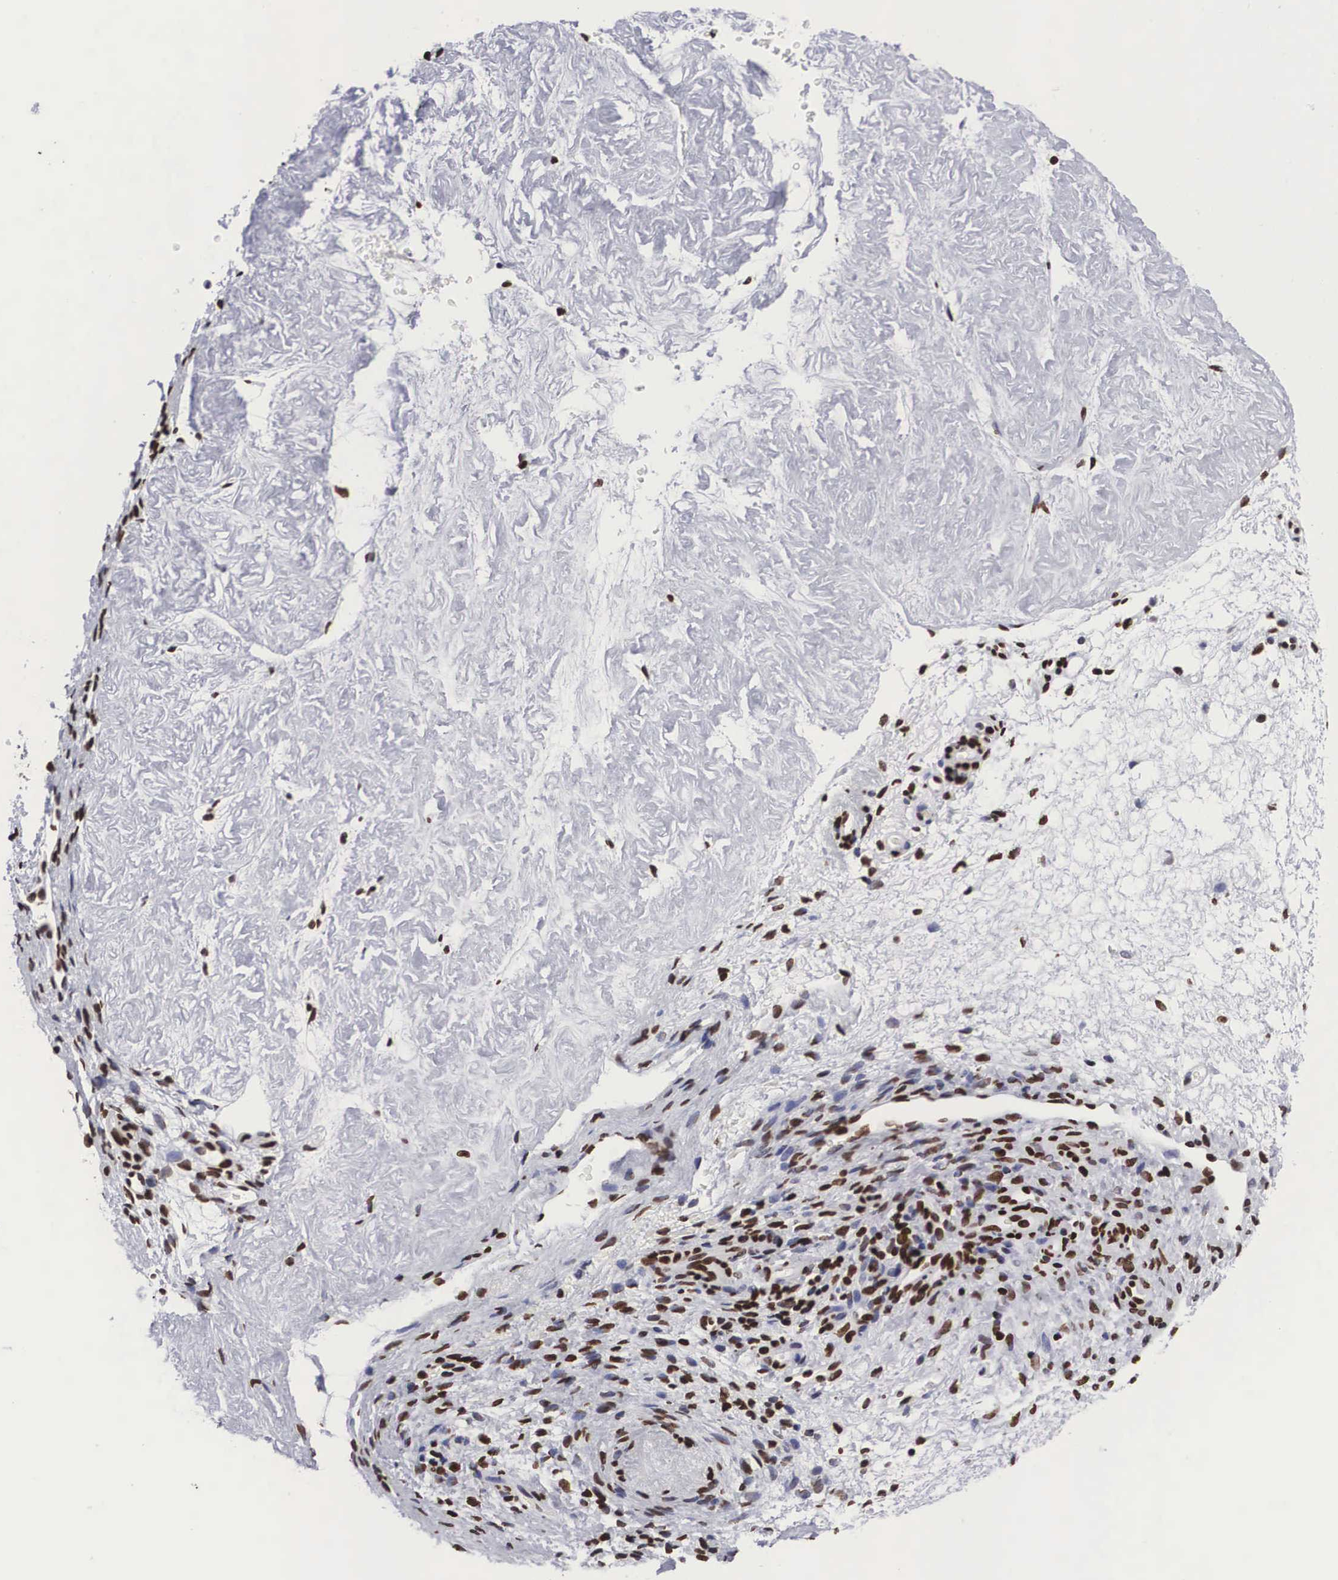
{"staining": {"intensity": "strong", "quantity": ">75%", "location": "nuclear"}, "tissue": "ovarian cancer", "cell_type": "Tumor cells", "image_type": "cancer", "snomed": [{"axis": "morphology", "description": "Carcinoma, endometroid"}, {"axis": "topography", "description": "Ovary"}], "caption": "This image exhibits endometroid carcinoma (ovarian) stained with immunohistochemistry (IHC) to label a protein in brown. The nuclear of tumor cells show strong positivity for the protein. Nuclei are counter-stained blue.", "gene": "MECP2", "patient": {"sex": "female", "age": 52}}